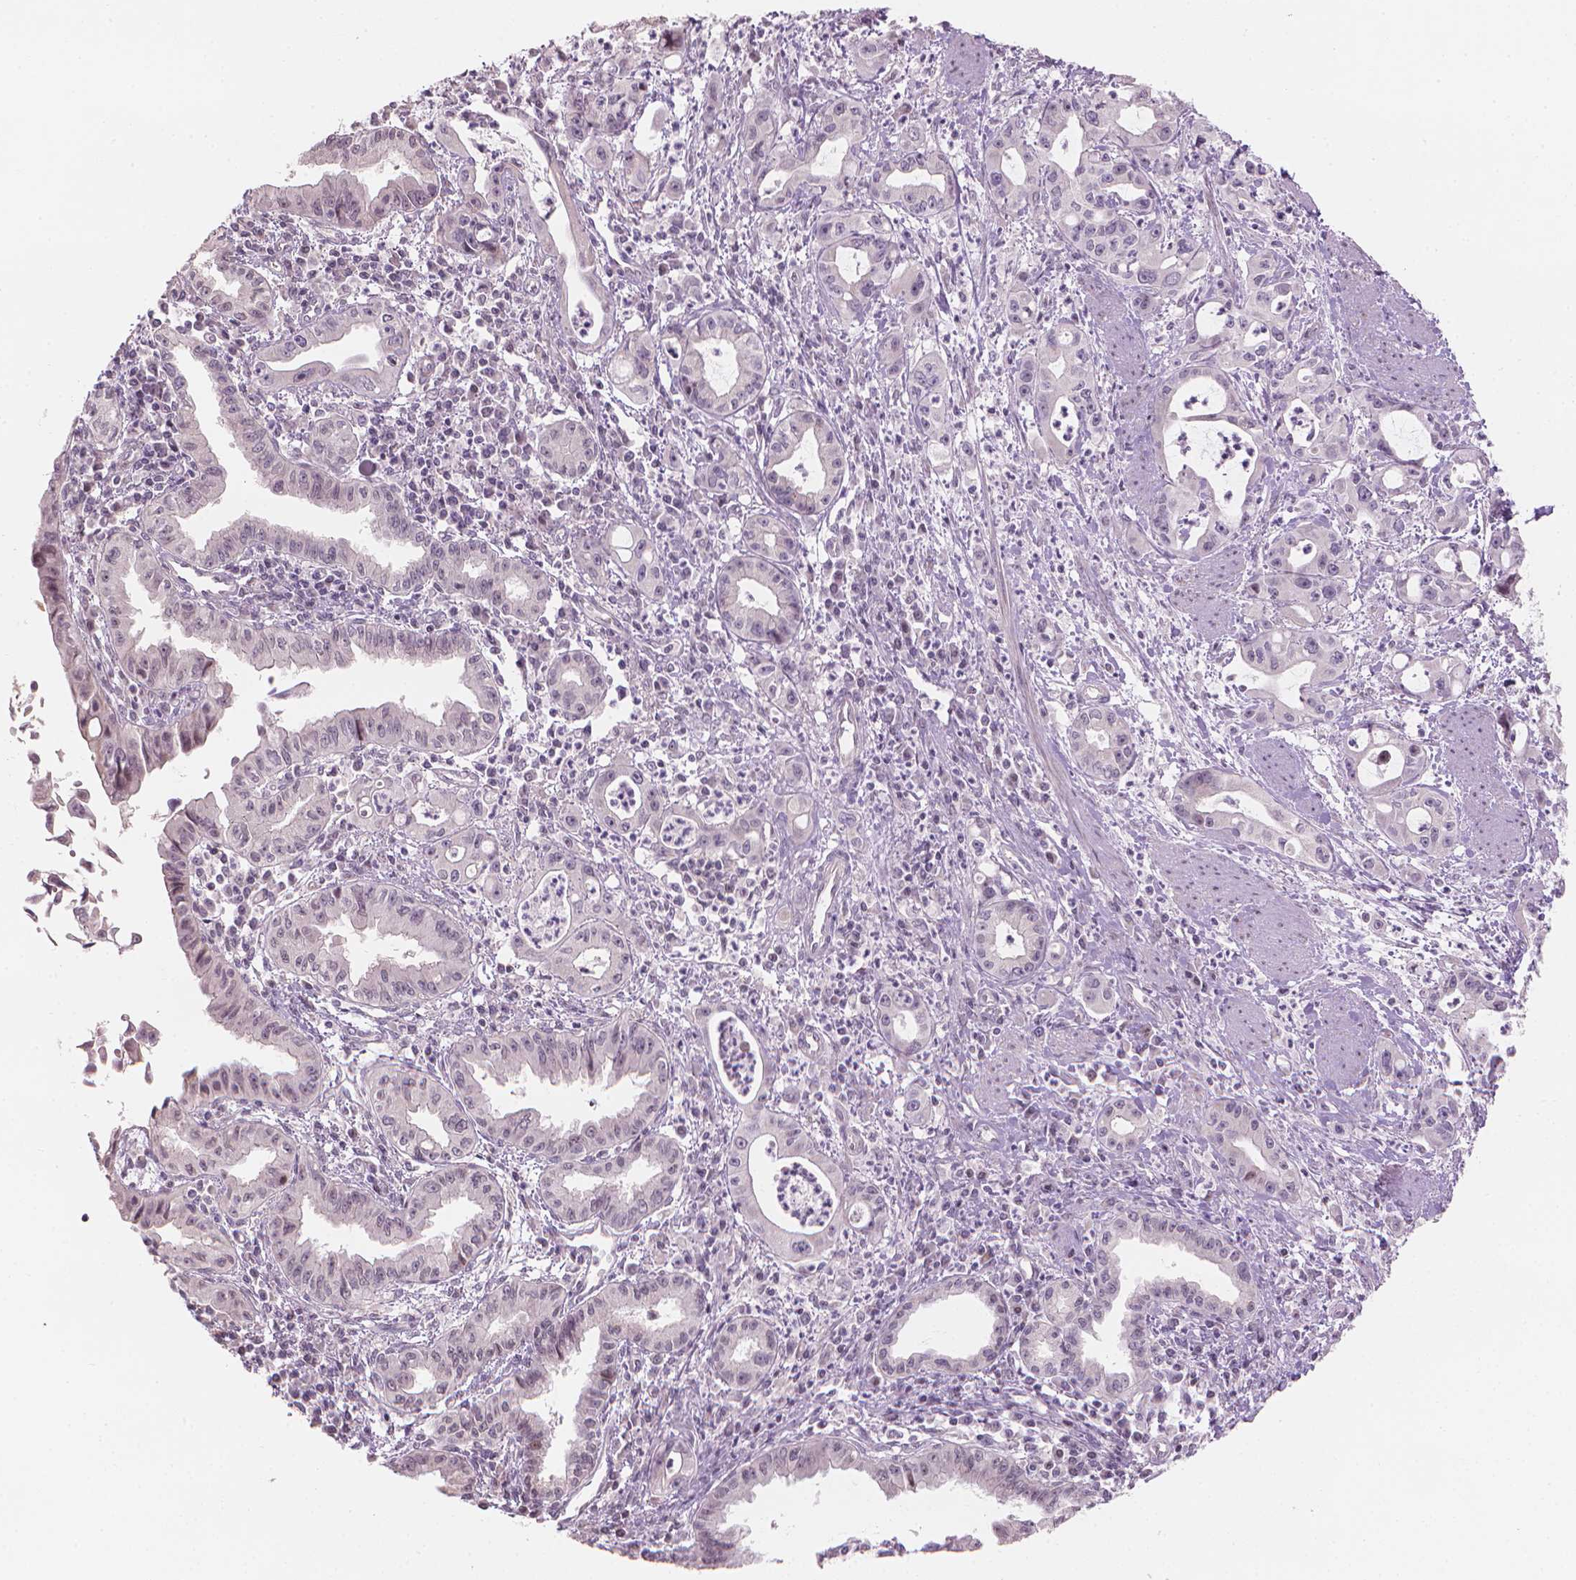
{"staining": {"intensity": "weak", "quantity": "<25%", "location": "nuclear"}, "tissue": "pancreatic cancer", "cell_type": "Tumor cells", "image_type": "cancer", "snomed": [{"axis": "morphology", "description": "Adenocarcinoma, NOS"}, {"axis": "topography", "description": "Pancreas"}], "caption": "Tumor cells are negative for brown protein staining in pancreatic cancer. Brightfield microscopy of IHC stained with DAB (3,3'-diaminobenzidine) (brown) and hematoxylin (blue), captured at high magnification.", "gene": "IFFO1", "patient": {"sex": "male", "age": 72}}